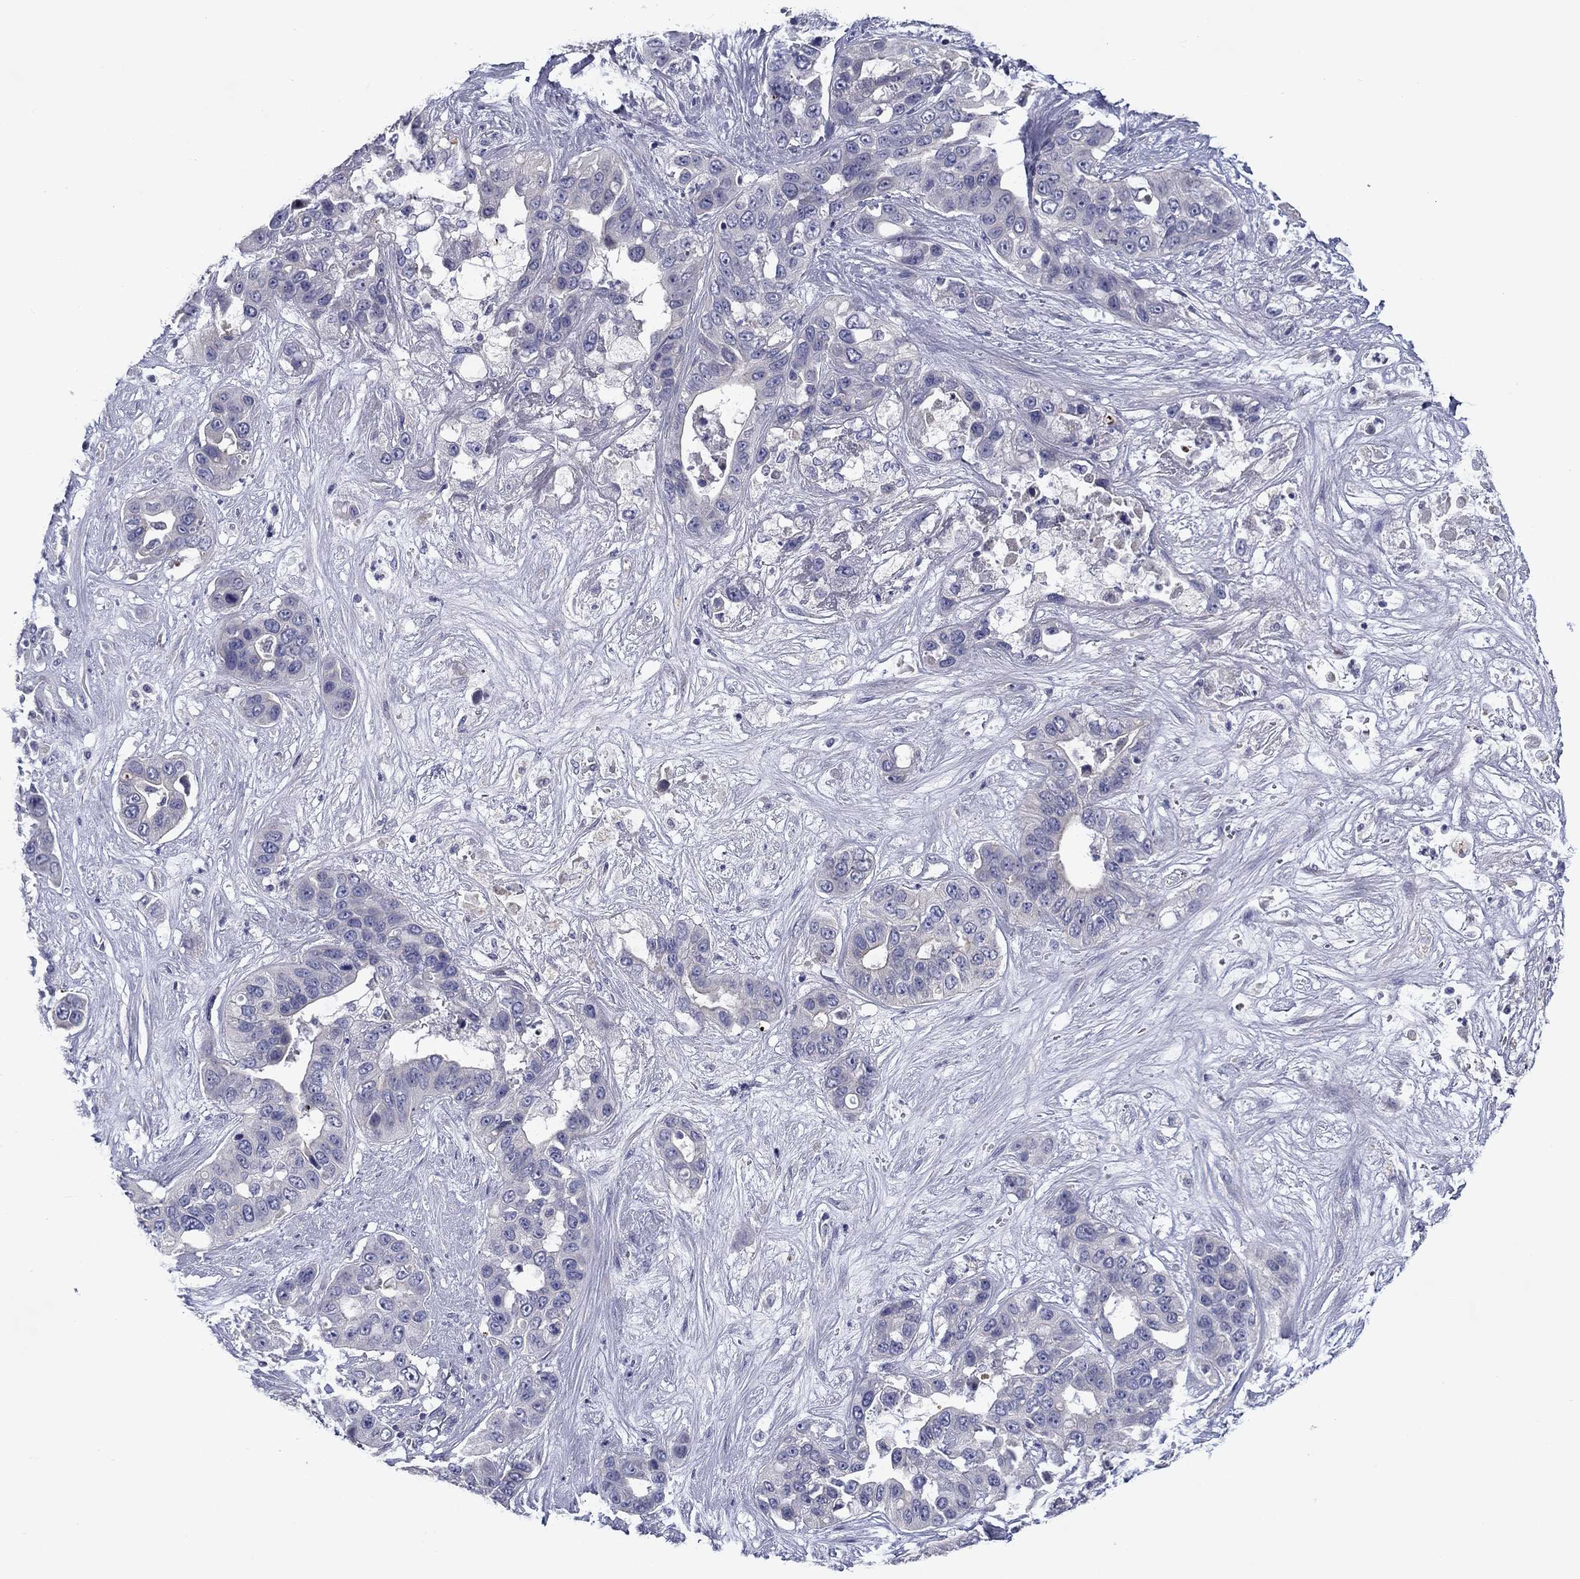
{"staining": {"intensity": "negative", "quantity": "none", "location": "none"}, "tissue": "liver cancer", "cell_type": "Tumor cells", "image_type": "cancer", "snomed": [{"axis": "morphology", "description": "Cholangiocarcinoma"}, {"axis": "topography", "description": "Liver"}], "caption": "DAB (3,3'-diaminobenzidine) immunohistochemical staining of human liver cancer shows no significant expression in tumor cells. (Stains: DAB IHC with hematoxylin counter stain, Microscopy: brightfield microscopy at high magnification).", "gene": "SPATA7", "patient": {"sex": "female", "age": 52}}